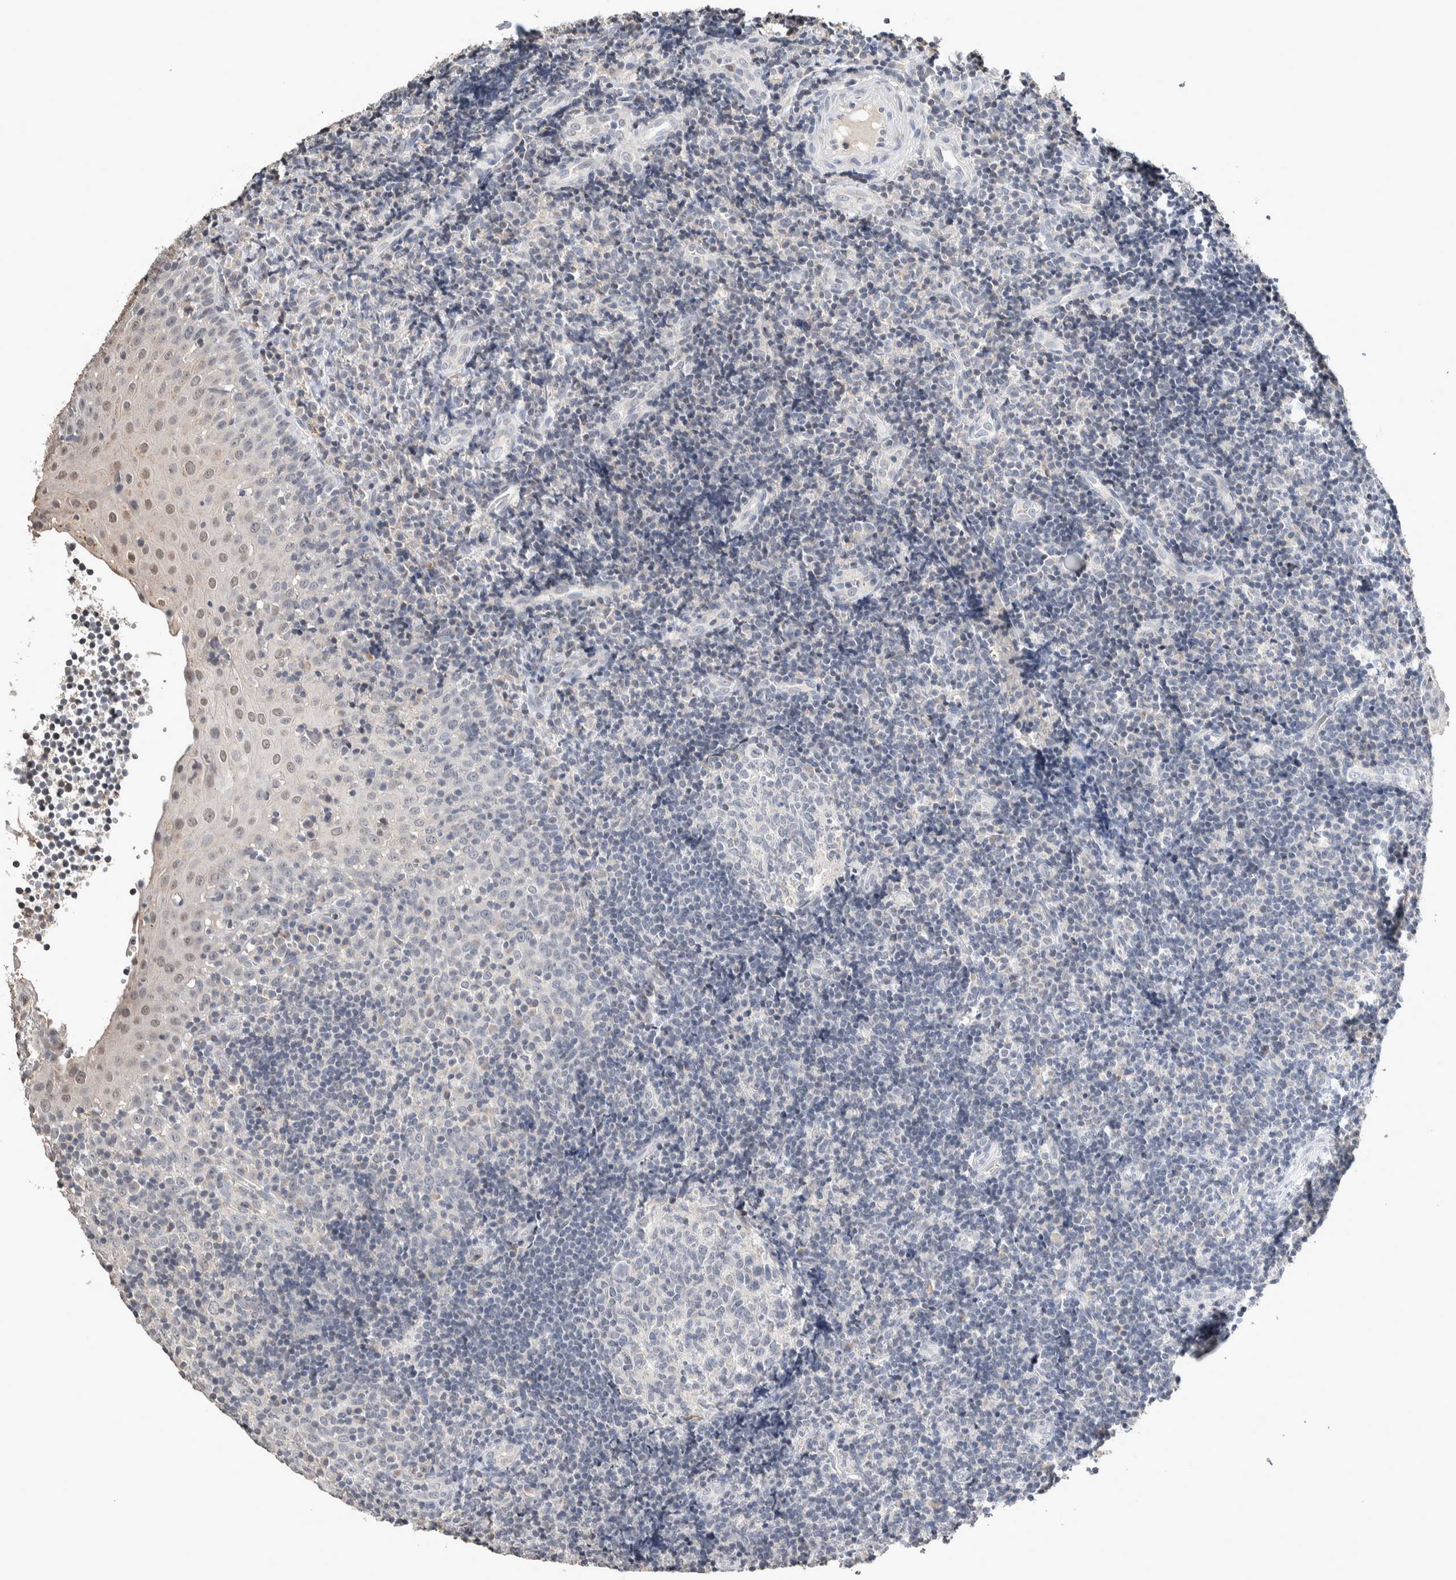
{"staining": {"intensity": "negative", "quantity": "none", "location": "none"}, "tissue": "tonsil", "cell_type": "Germinal center cells", "image_type": "normal", "snomed": [{"axis": "morphology", "description": "Normal tissue, NOS"}, {"axis": "topography", "description": "Tonsil"}], "caption": "The IHC micrograph has no significant staining in germinal center cells of tonsil.", "gene": "CRAT", "patient": {"sex": "female", "age": 40}}